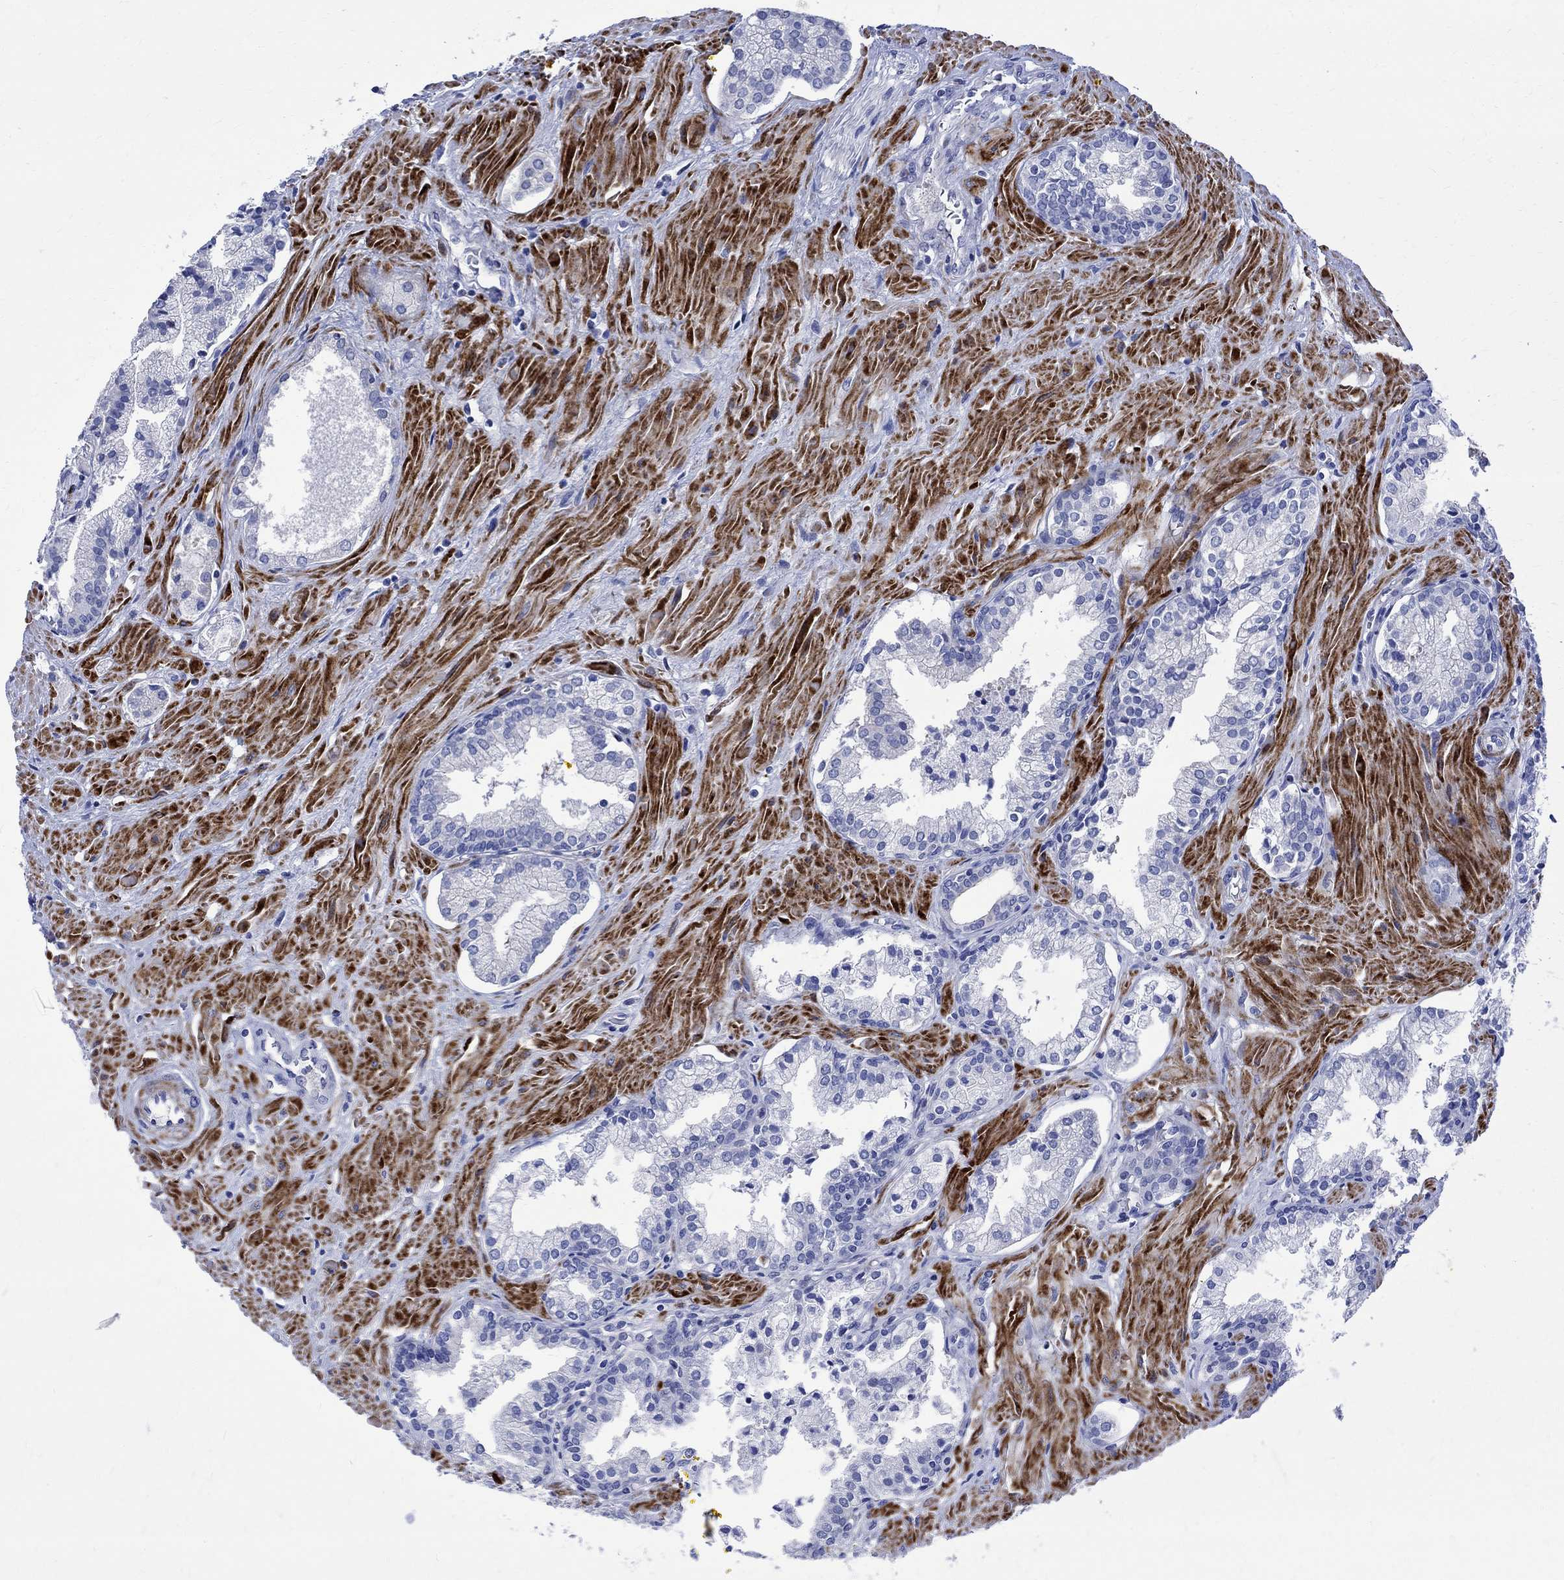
{"staining": {"intensity": "negative", "quantity": "none", "location": "none"}, "tissue": "prostate cancer", "cell_type": "Tumor cells", "image_type": "cancer", "snomed": [{"axis": "morphology", "description": "Adenocarcinoma, NOS"}, {"axis": "topography", "description": "Prostate and seminal vesicle, NOS"}, {"axis": "topography", "description": "Prostate"}], "caption": "Image shows no protein expression in tumor cells of prostate adenocarcinoma tissue.", "gene": "PARVB", "patient": {"sex": "male", "age": 44}}